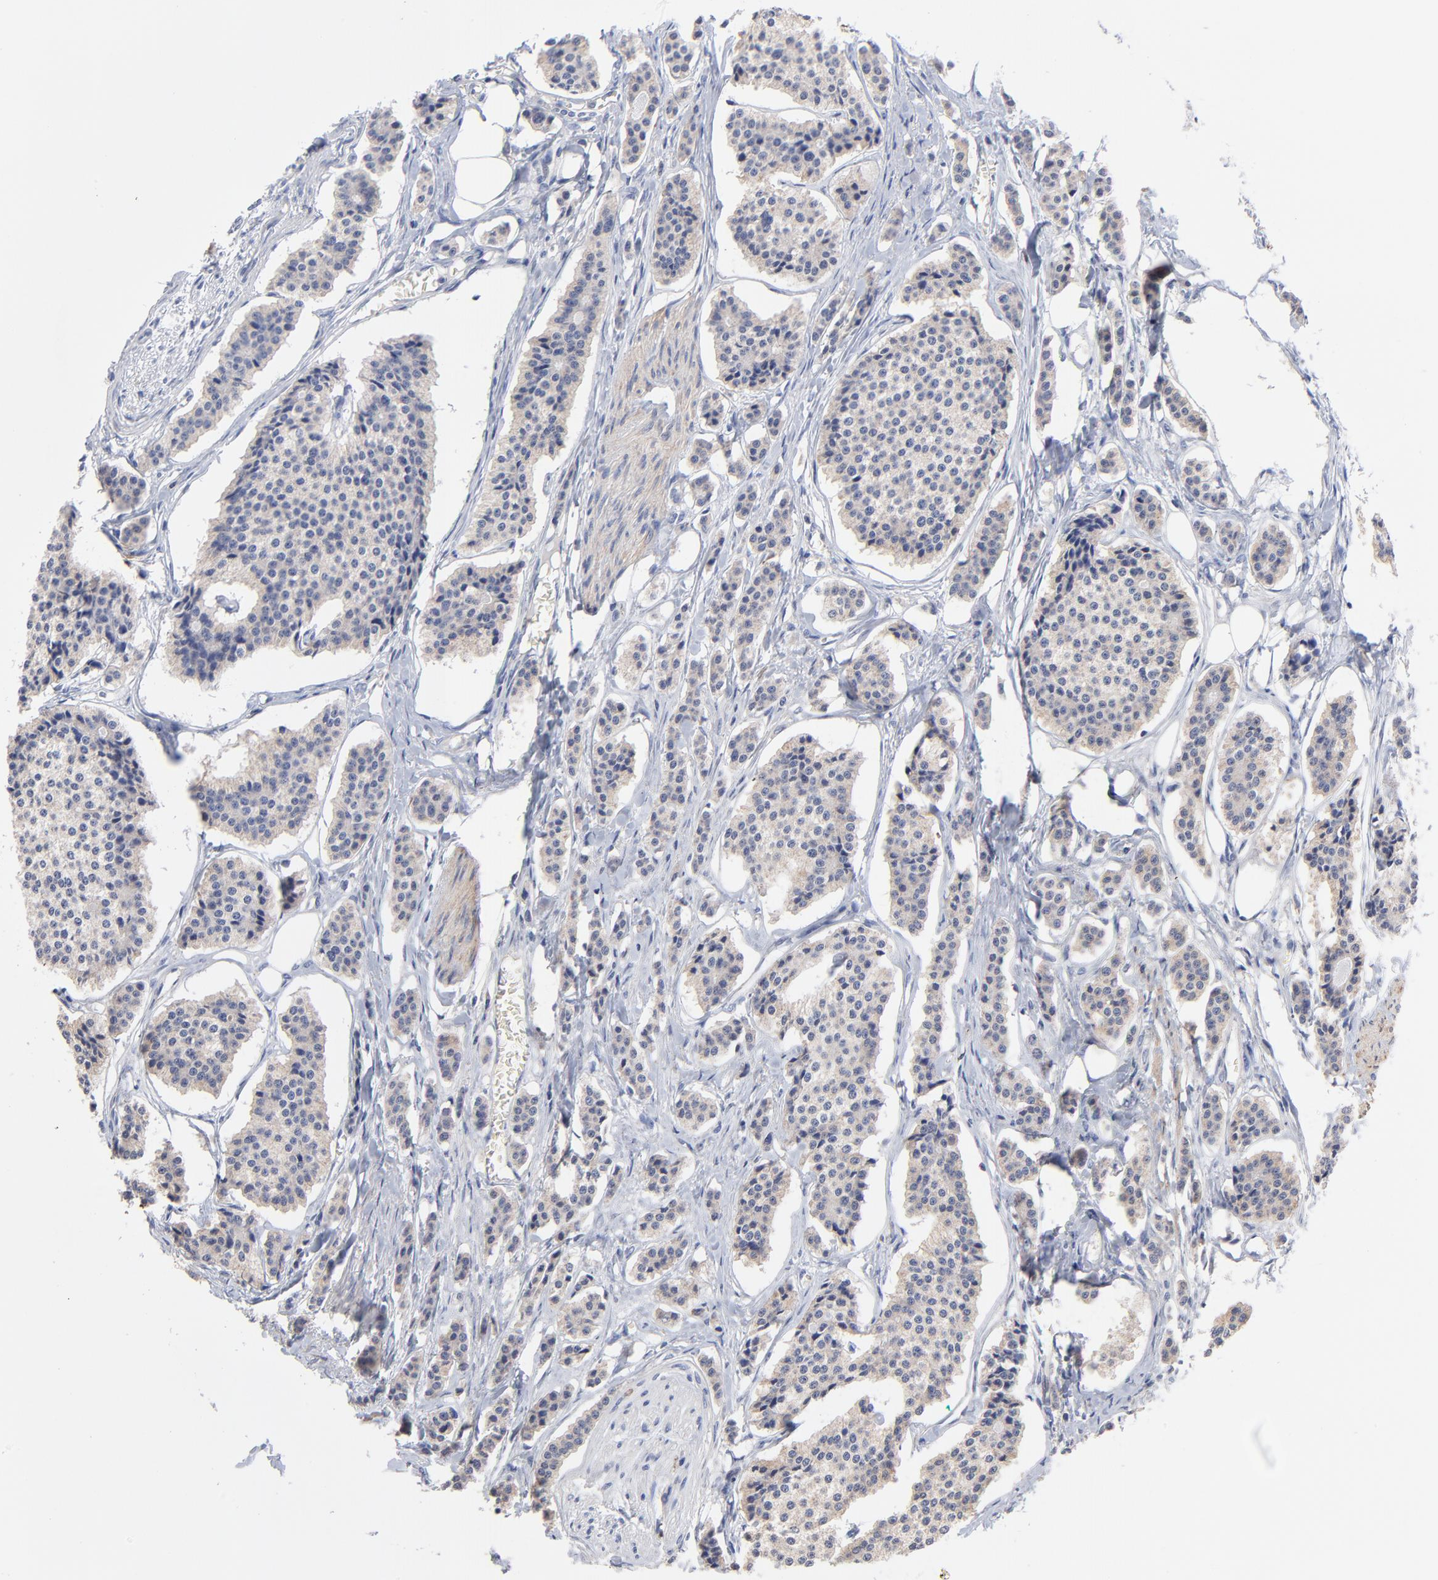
{"staining": {"intensity": "weak", "quantity": ">75%", "location": "cytoplasmic/membranous"}, "tissue": "carcinoid", "cell_type": "Tumor cells", "image_type": "cancer", "snomed": [{"axis": "morphology", "description": "Carcinoid, malignant, NOS"}, {"axis": "topography", "description": "Small intestine"}], "caption": "Protein expression by immunohistochemistry (IHC) reveals weak cytoplasmic/membranous staining in approximately >75% of tumor cells in malignant carcinoid.", "gene": "TWNK", "patient": {"sex": "male", "age": 63}}